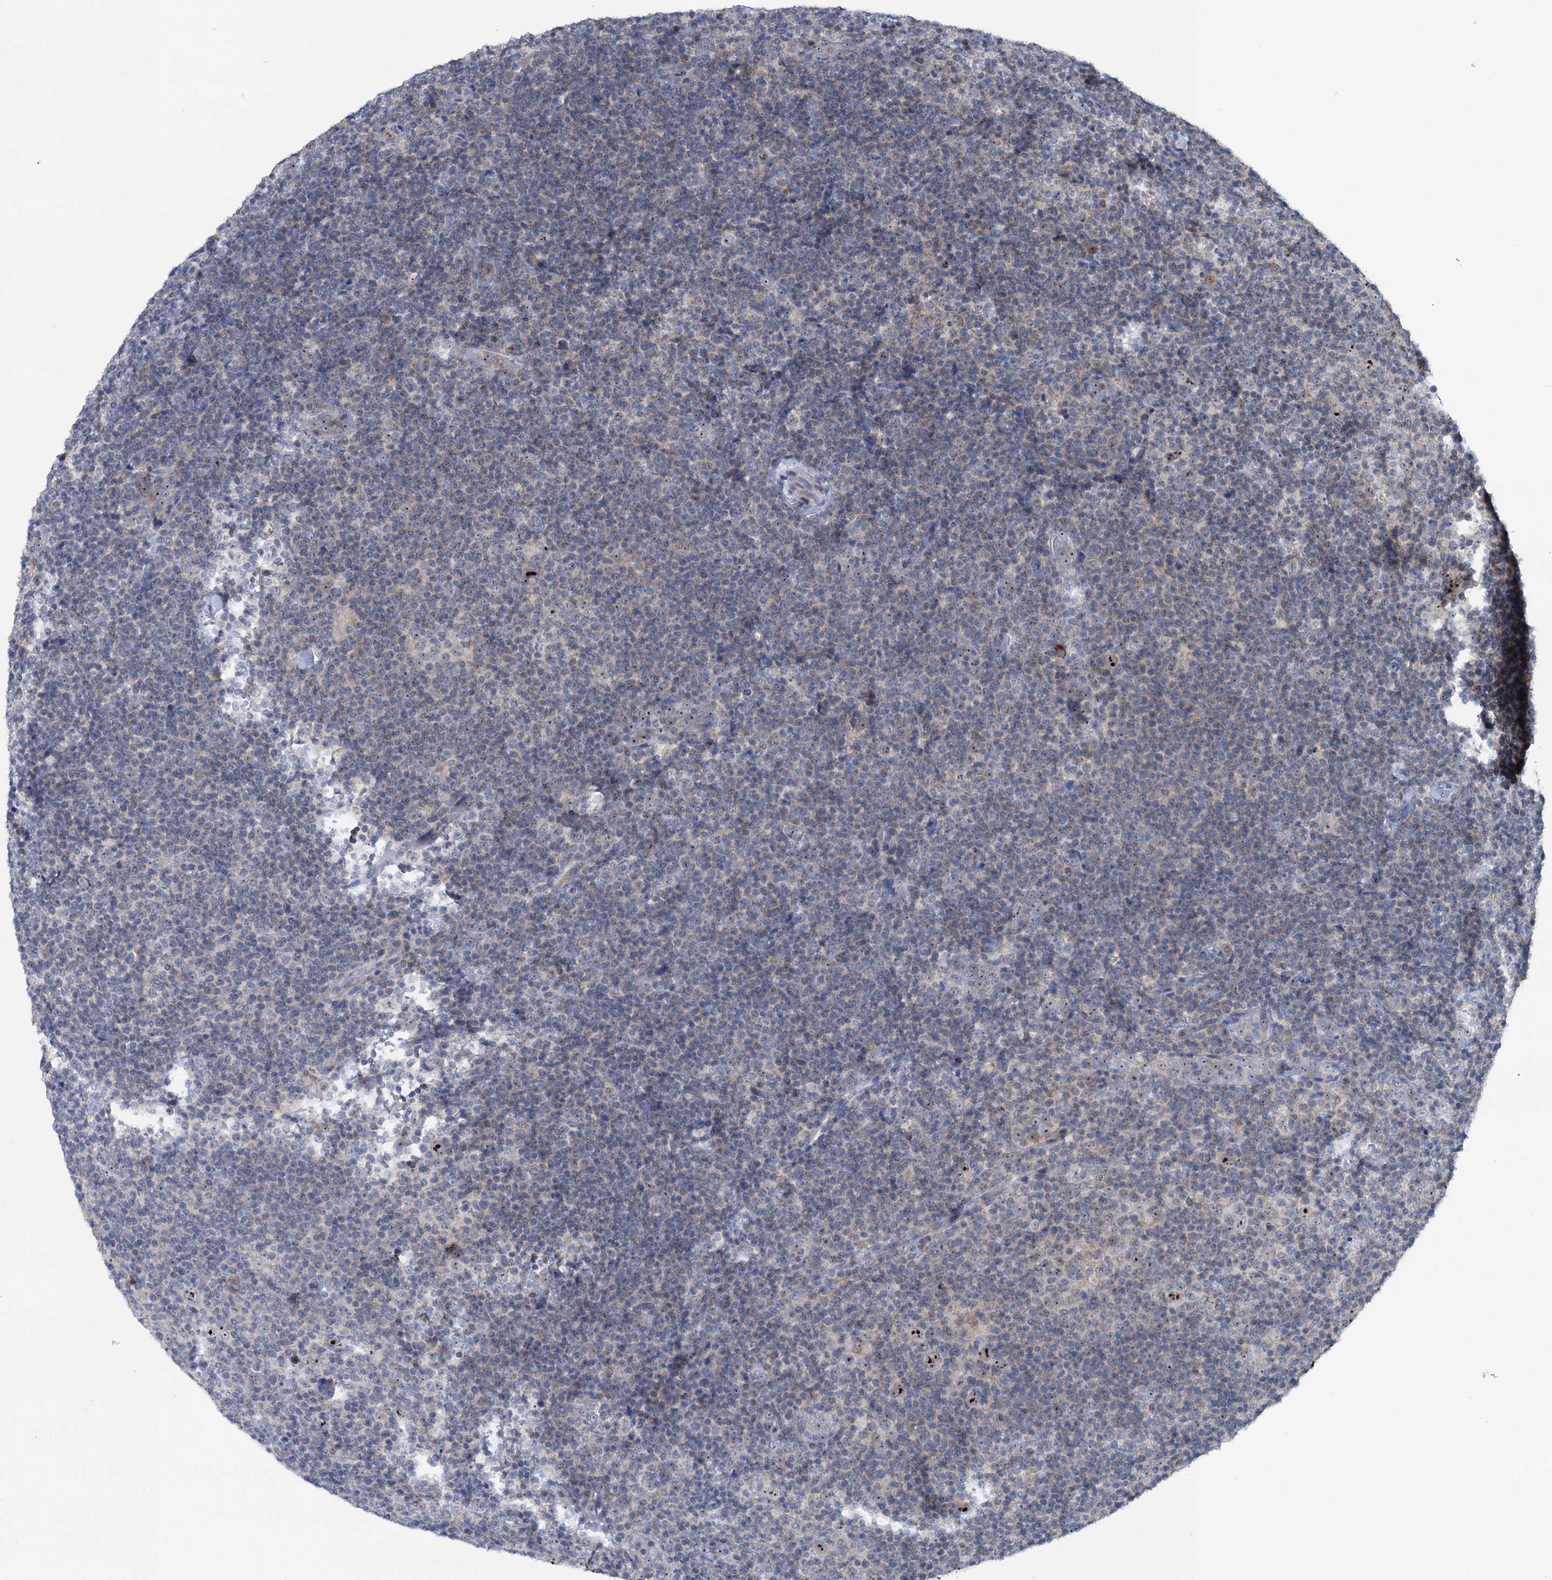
{"staining": {"intensity": "strong", "quantity": ">75%", "location": "nuclear"}, "tissue": "lymphoma", "cell_type": "Tumor cells", "image_type": "cancer", "snomed": [{"axis": "morphology", "description": "Hodgkin's disease, NOS"}, {"axis": "topography", "description": "Lymph node"}], "caption": "The micrograph exhibits a brown stain indicating the presence of a protein in the nuclear of tumor cells in lymphoma.", "gene": "HTR3B", "patient": {"sex": "female", "age": 57}}